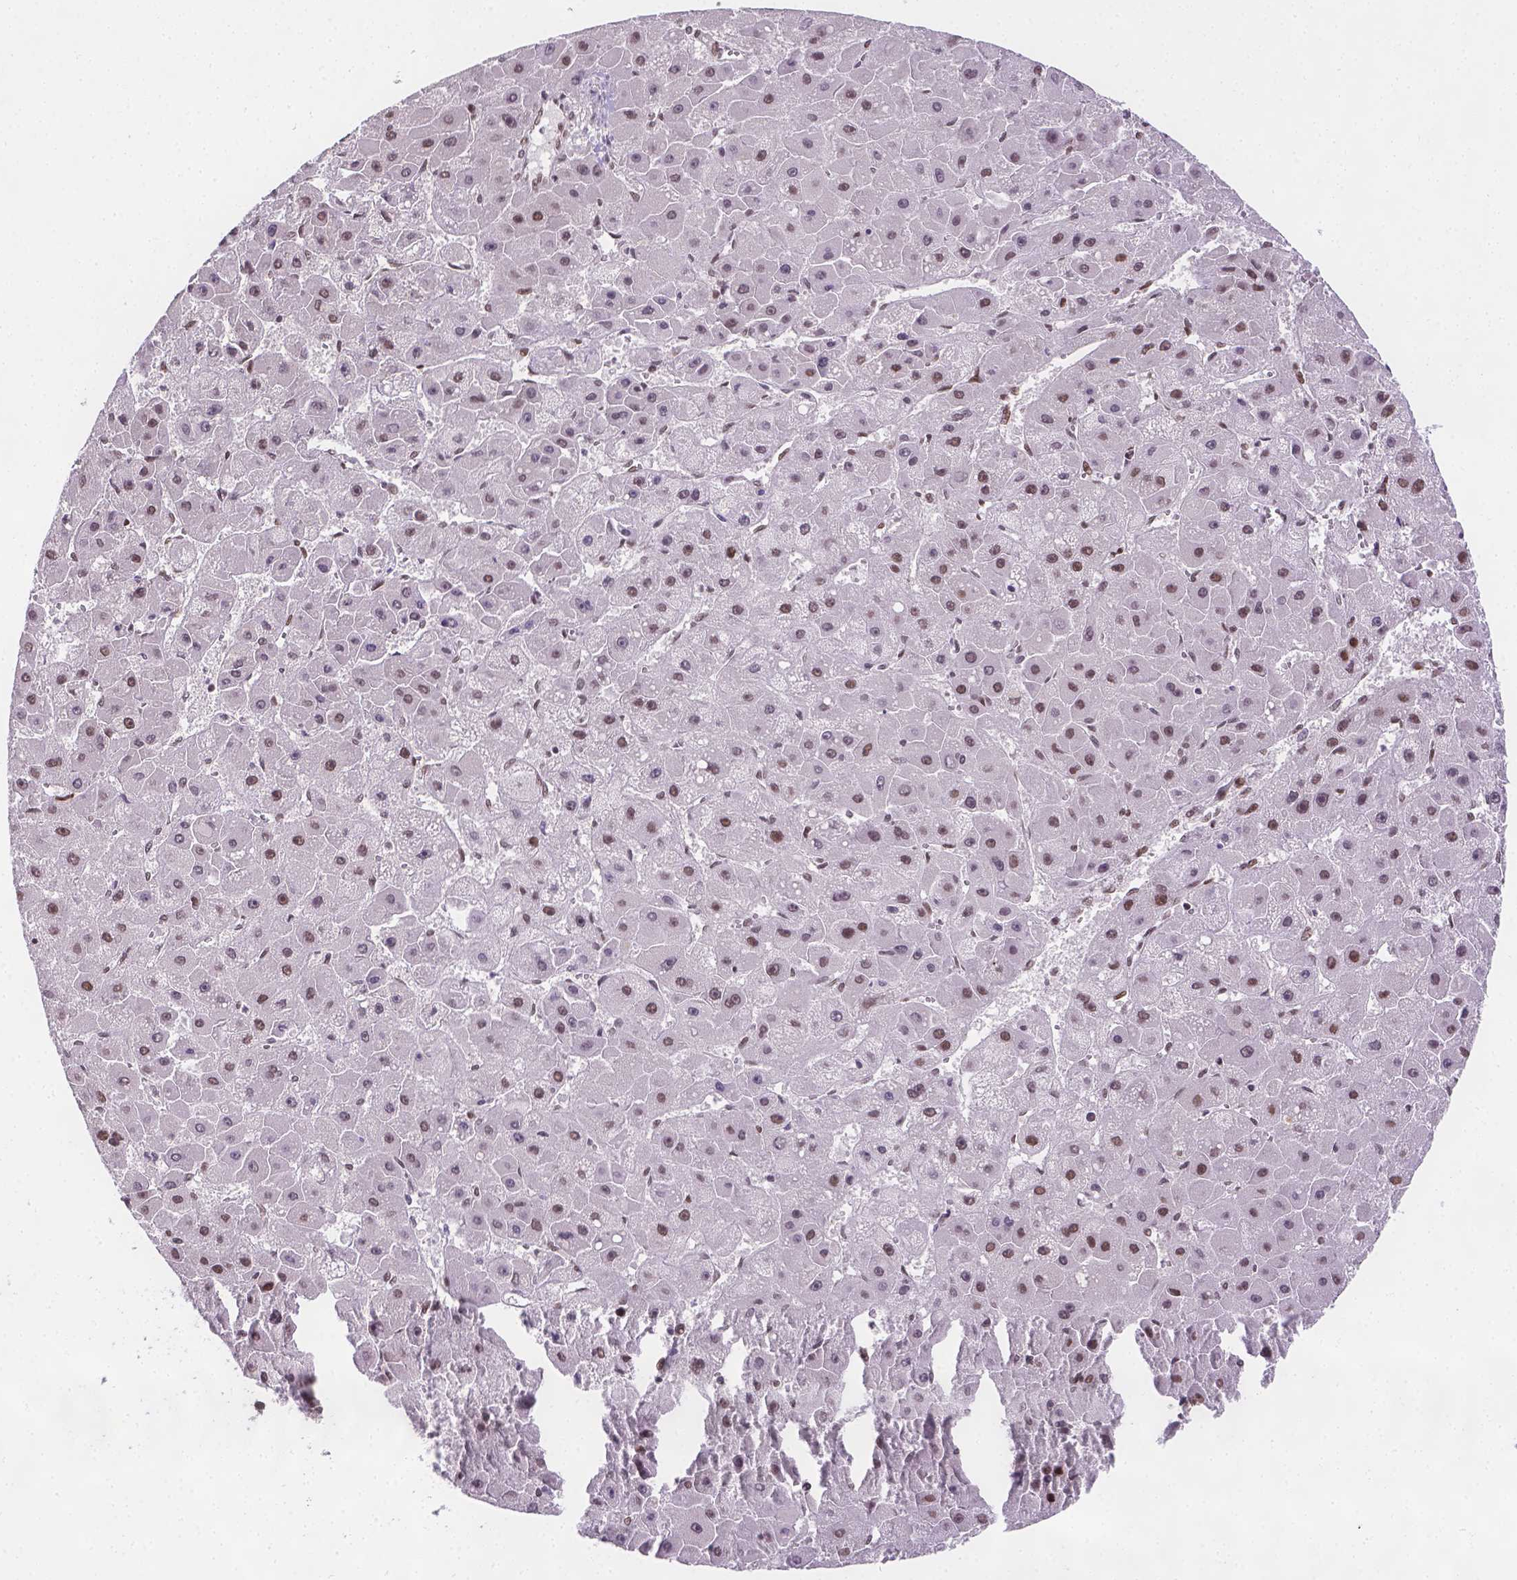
{"staining": {"intensity": "moderate", "quantity": "25%-75%", "location": "nuclear"}, "tissue": "liver cancer", "cell_type": "Tumor cells", "image_type": "cancer", "snomed": [{"axis": "morphology", "description": "Carcinoma, Hepatocellular, NOS"}, {"axis": "topography", "description": "Liver"}], "caption": "Immunohistochemistry of human liver cancer reveals medium levels of moderate nuclear positivity in approximately 25%-75% of tumor cells.", "gene": "FANCE", "patient": {"sex": "female", "age": 25}}